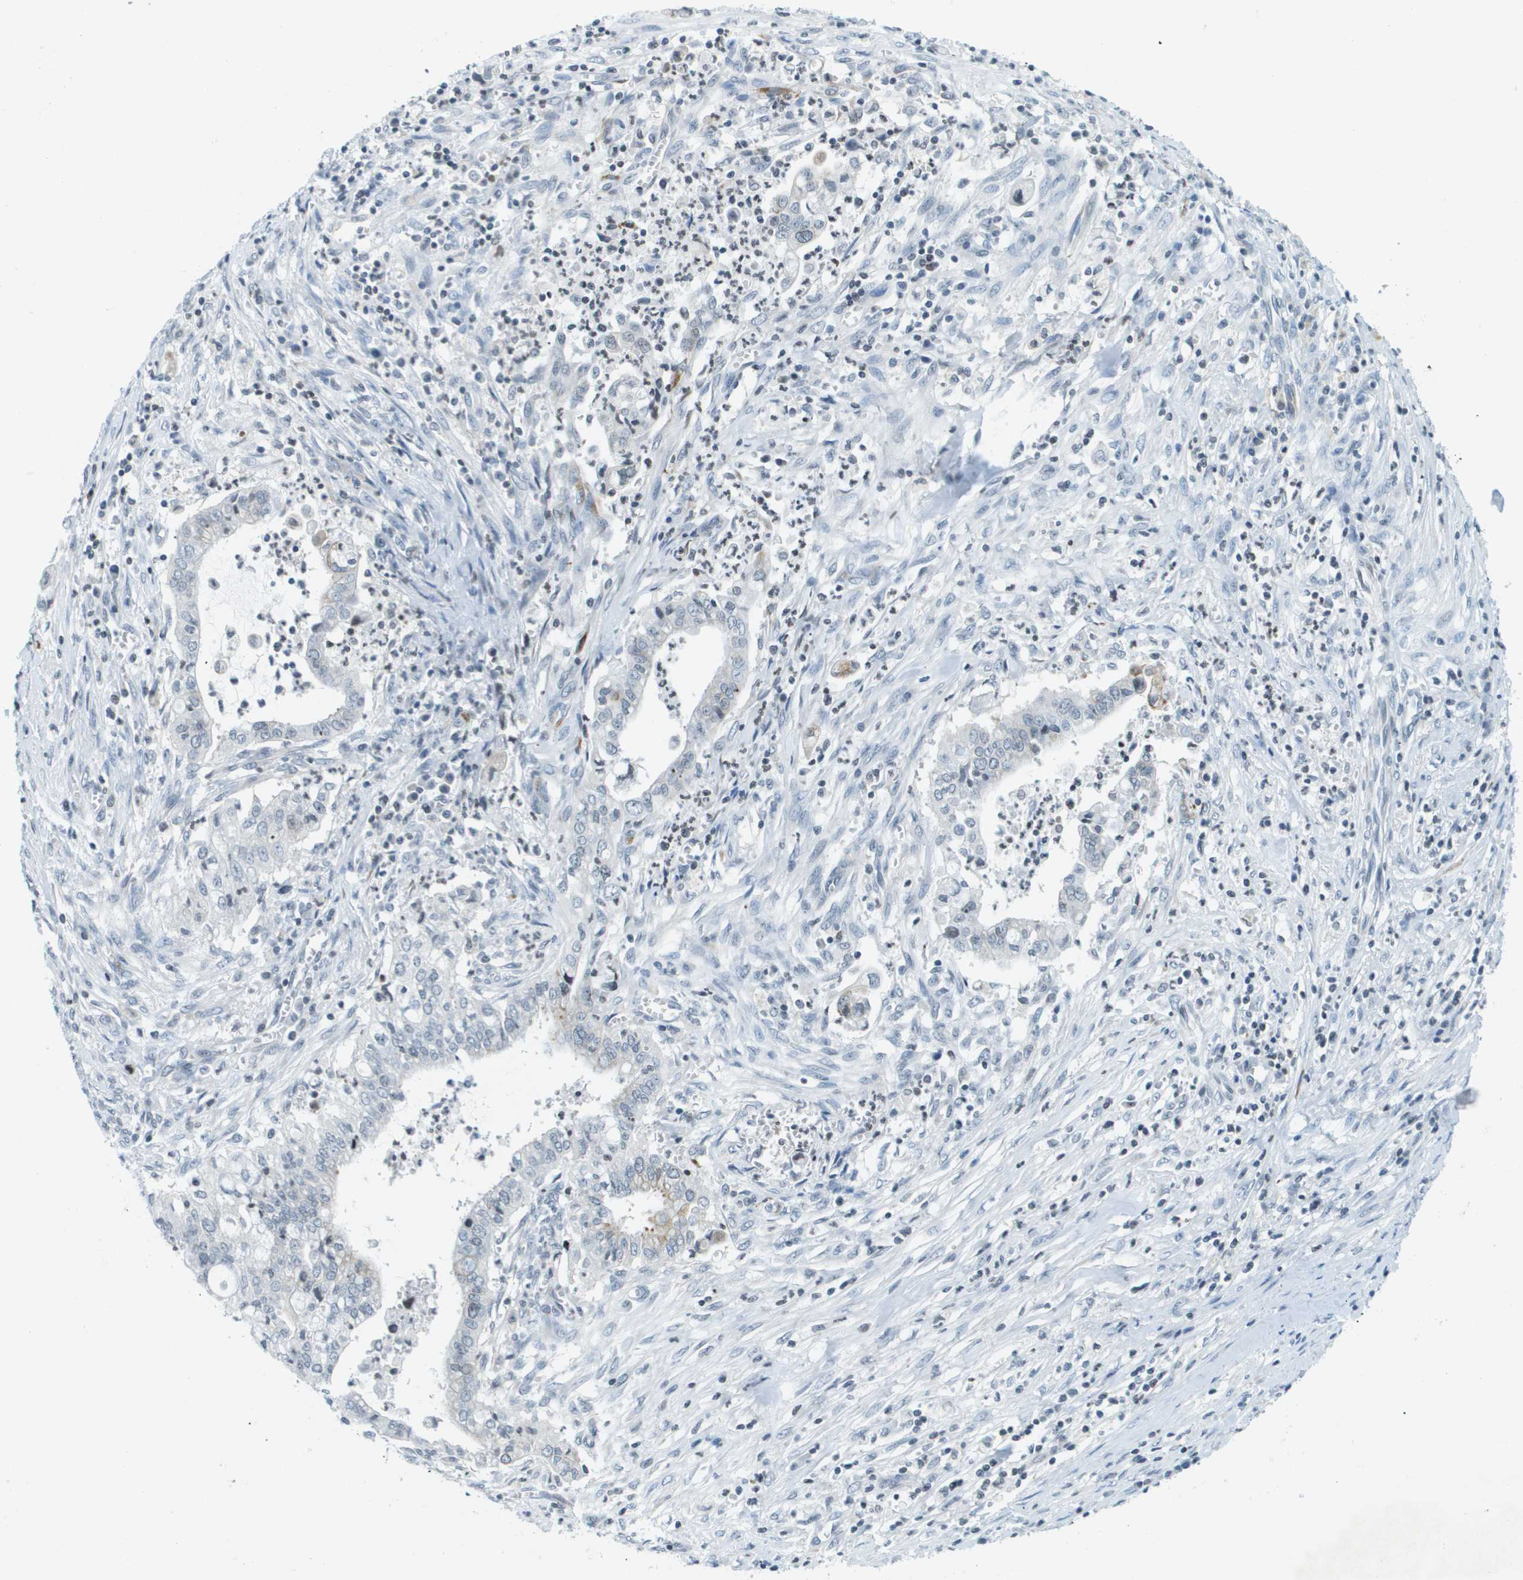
{"staining": {"intensity": "weak", "quantity": "<25%", "location": "cytoplasmic/membranous"}, "tissue": "cervical cancer", "cell_type": "Tumor cells", "image_type": "cancer", "snomed": [{"axis": "morphology", "description": "Adenocarcinoma, NOS"}, {"axis": "topography", "description": "Cervix"}], "caption": "An image of cervical adenocarcinoma stained for a protein reveals no brown staining in tumor cells.", "gene": "UVRAG", "patient": {"sex": "female", "age": 44}}